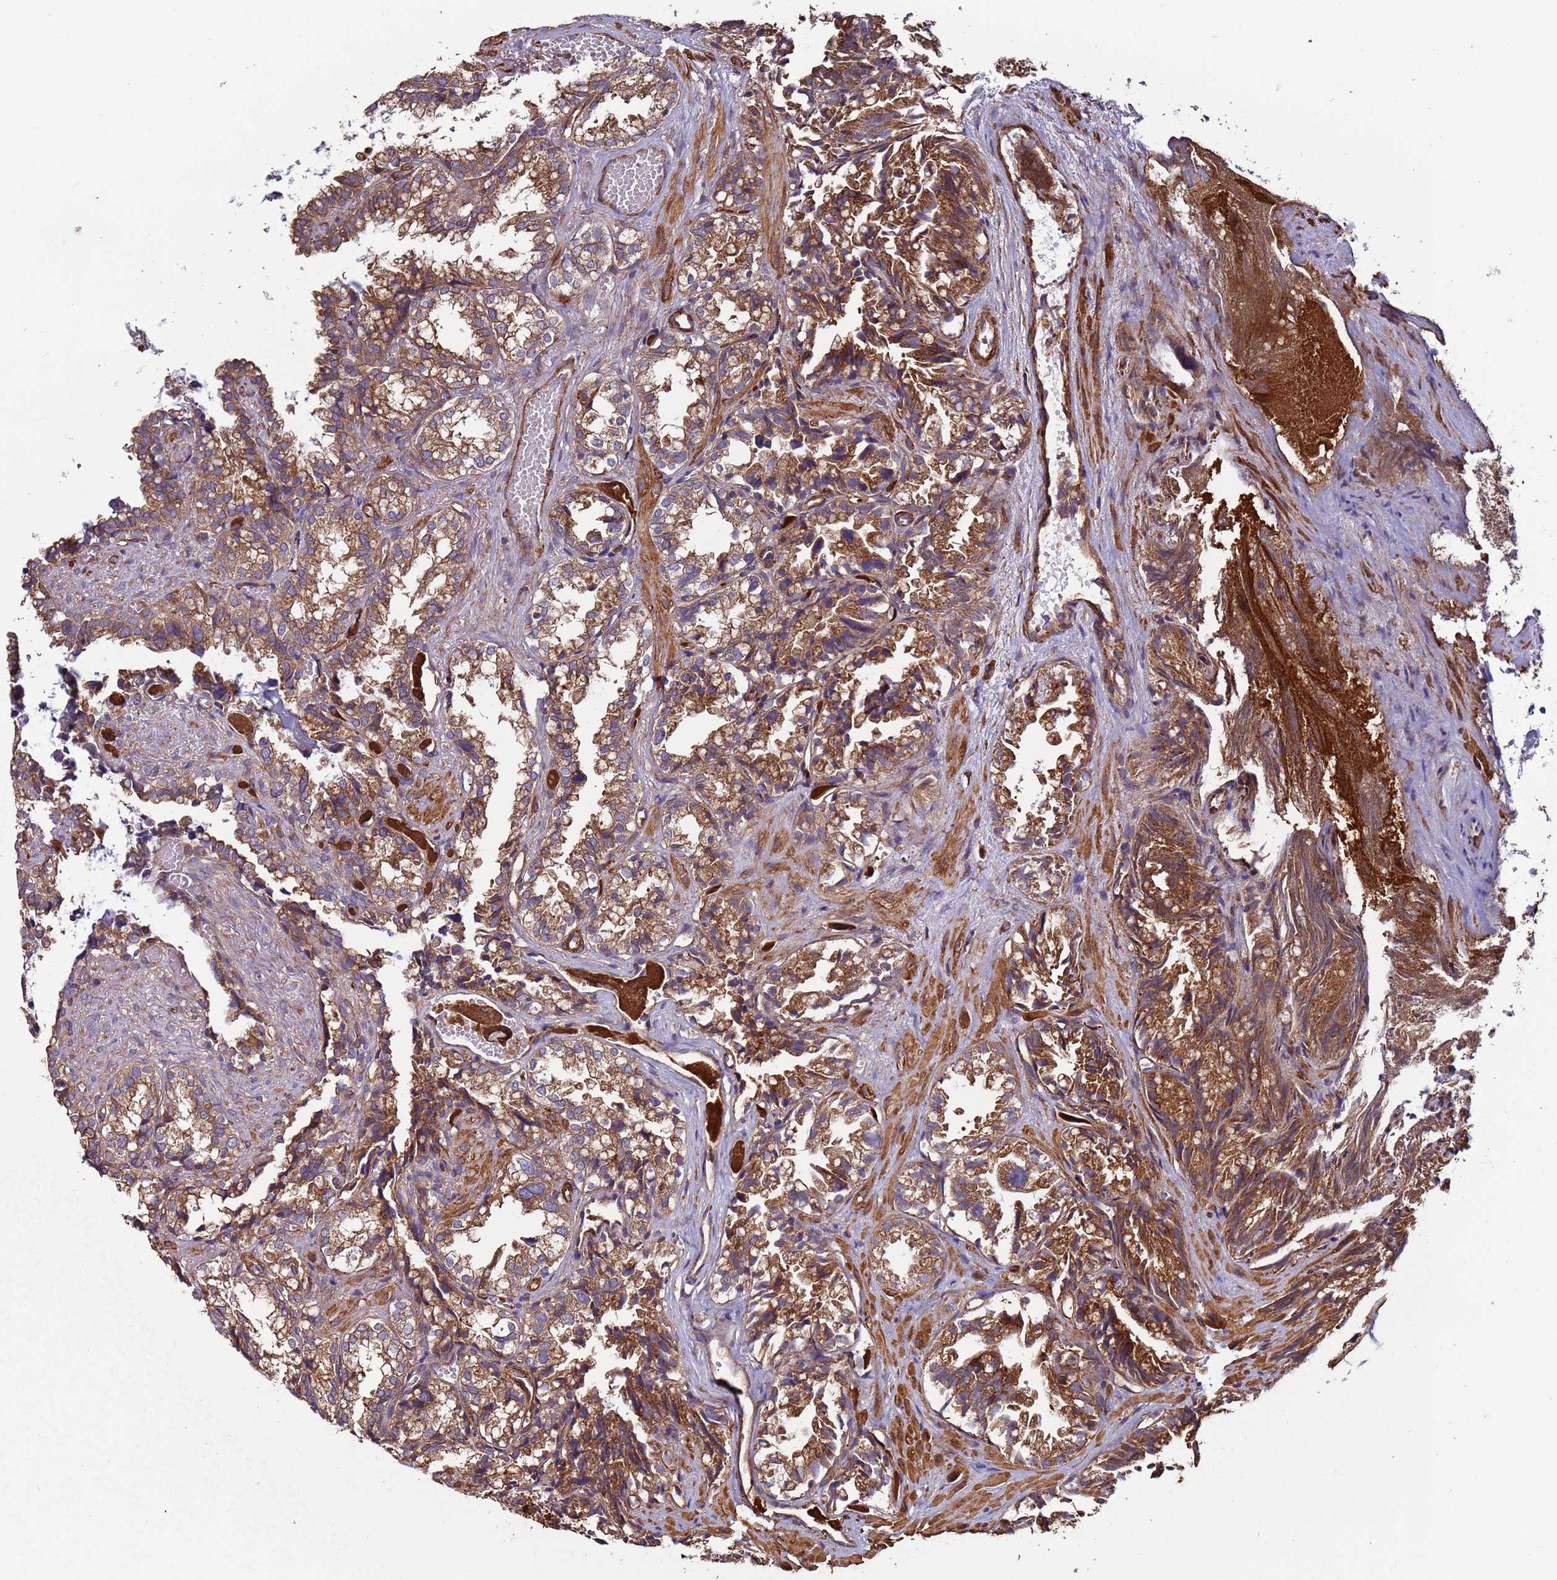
{"staining": {"intensity": "moderate", "quantity": ">75%", "location": "cytoplasmic/membranous"}, "tissue": "seminal vesicle", "cell_type": "Glandular cells", "image_type": "normal", "snomed": [{"axis": "morphology", "description": "Normal tissue, NOS"}, {"axis": "topography", "description": "Prostate"}, {"axis": "topography", "description": "Seminal veicle"}], "caption": "Immunohistochemistry (IHC) image of normal human seminal vesicle stained for a protein (brown), which reveals medium levels of moderate cytoplasmic/membranous positivity in about >75% of glandular cells.", "gene": "ZBTB39", "patient": {"sex": "male", "age": 51}}